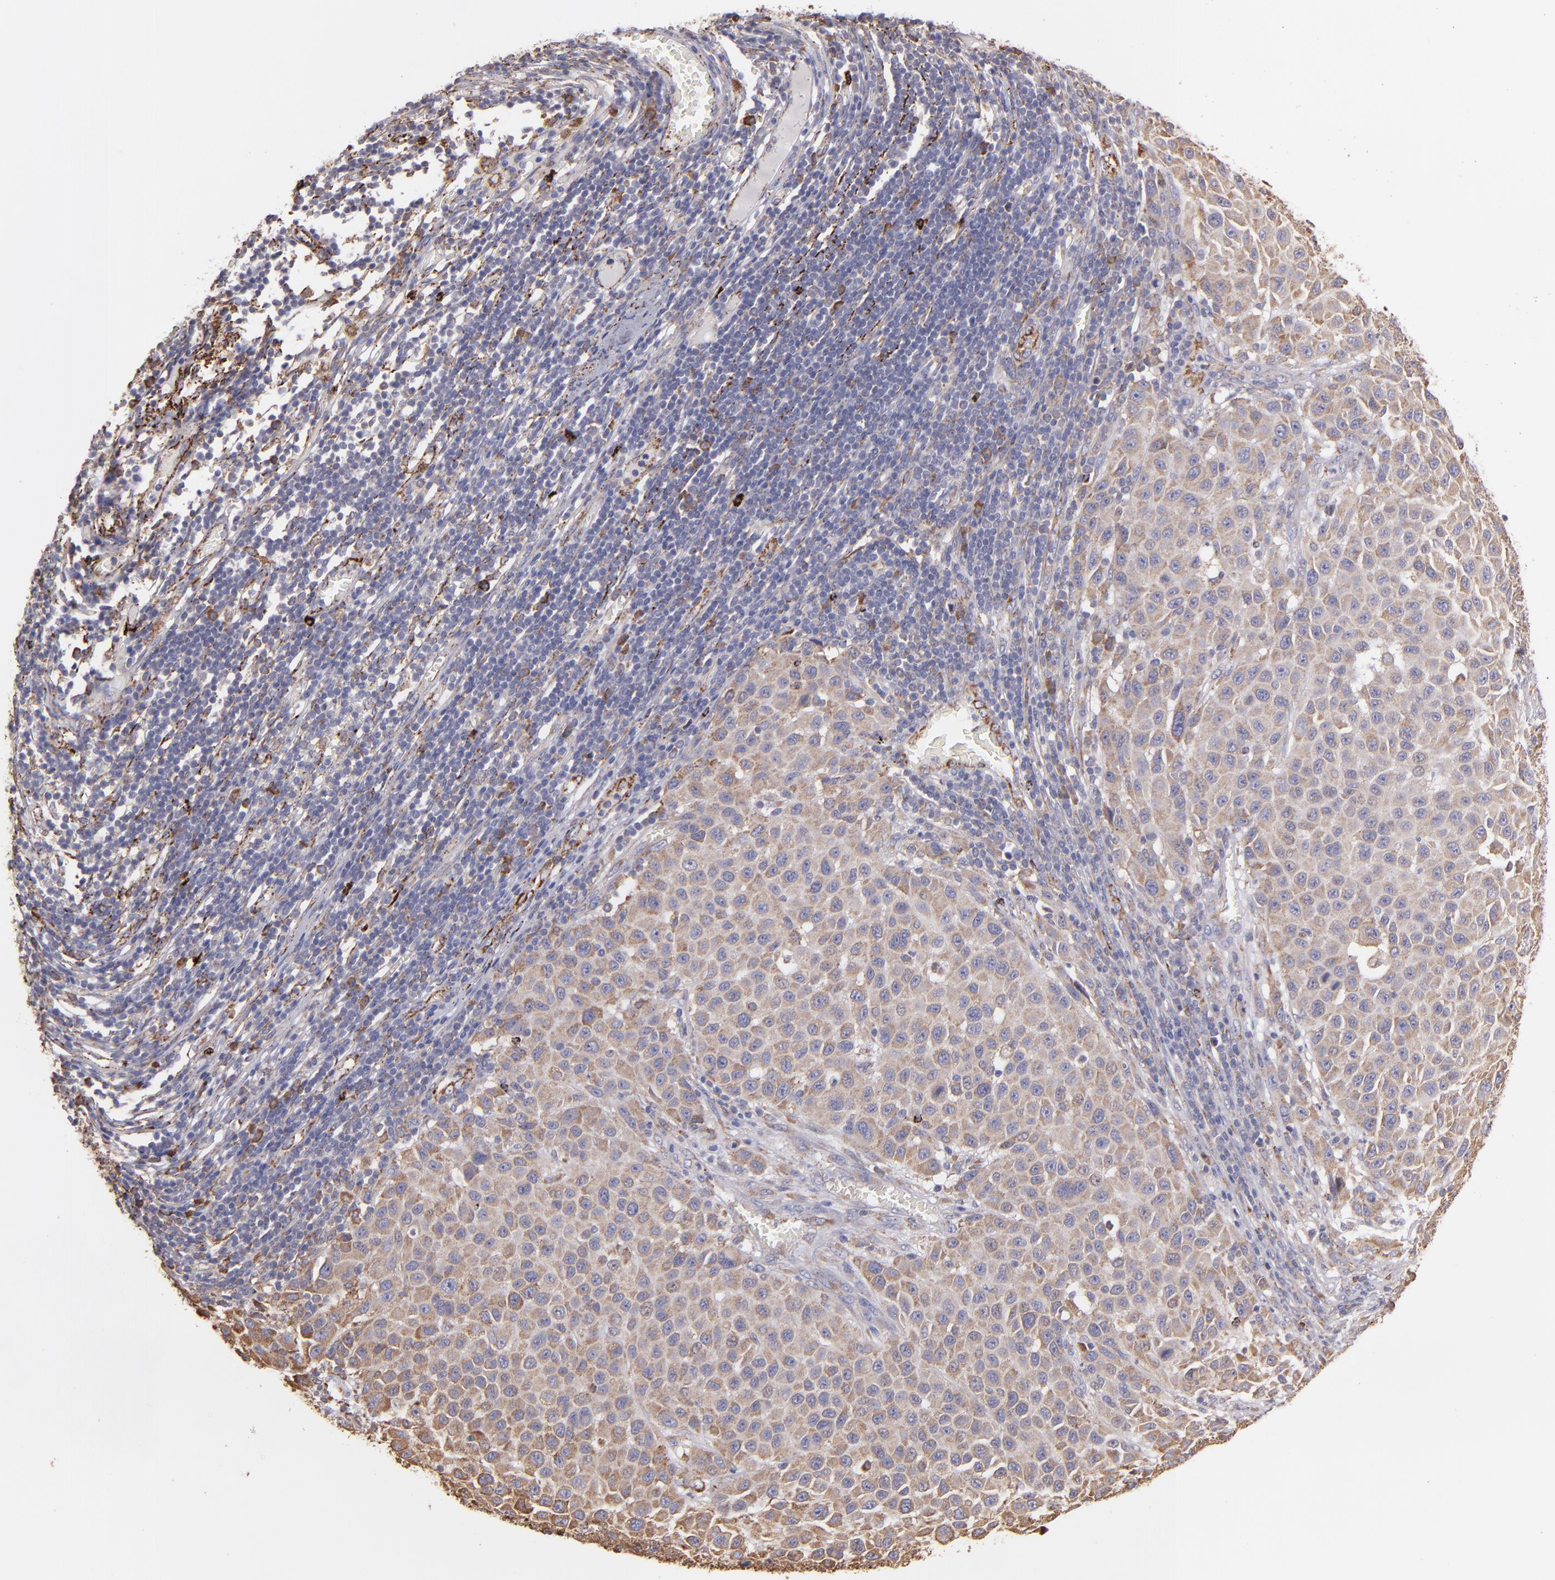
{"staining": {"intensity": "weak", "quantity": ">75%", "location": "cytoplasmic/membranous"}, "tissue": "melanoma", "cell_type": "Tumor cells", "image_type": "cancer", "snomed": [{"axis": "morphology", "description": "Malignant melanoma, Metastatic site"}, {"axis": "topography", "description": "Lymph node"}], "caption": "Tumor cells demonstrate low levels of weak cytoplasmic/membranous expression in about >75% of cells in human malignant melanoma (metastatic site). (Stains: DAB (3,3'-diaminobenzidine) in brown, nuclei in blue, Microscopy: brightfield microscopy at high magnification).", "gene": "MAOB", "patient": {"sex": "male", "age": 61}}